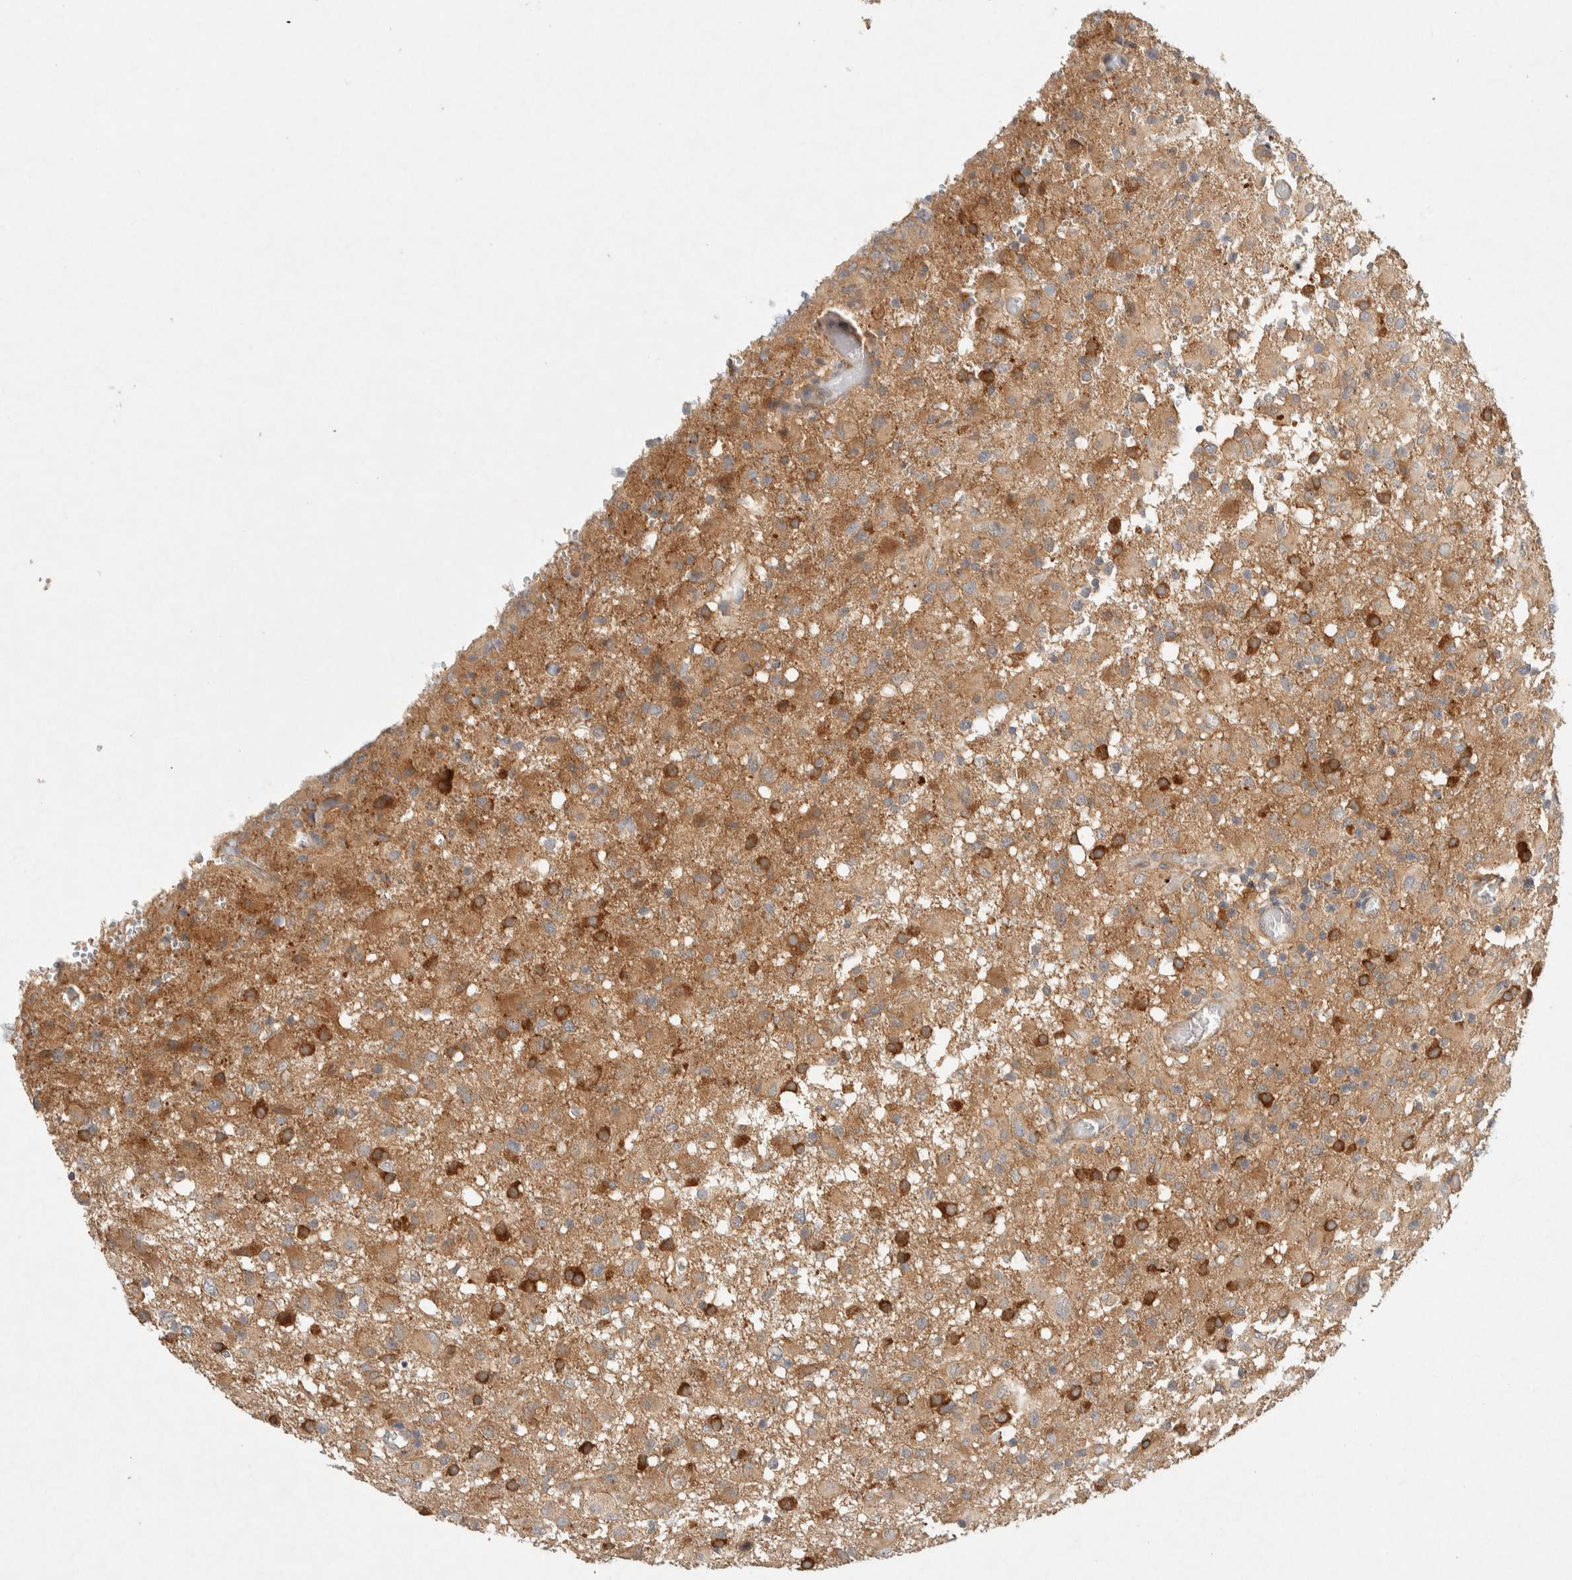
{"staining": {"intensity": "moderate", "quantity": ">75%", "location": "cytoplasmic/membranous"}, "tissue": "glioma", "cell_type": "Tumor cells", "image_type": "cancer", "snomed": [{"axis": "morphology", "description": "Glioma, malignant, High grade"}, {"axis": "topography", "description": "Brain"}], "caption": "Immunohistochemical staining of malignant high-grade glioma exhibits medium levels of moderate cytoplasmic/membranous staining in about >75% of tumor cells.", "gene": "PXK", "patient": {"sex": "female", "age": 57}}